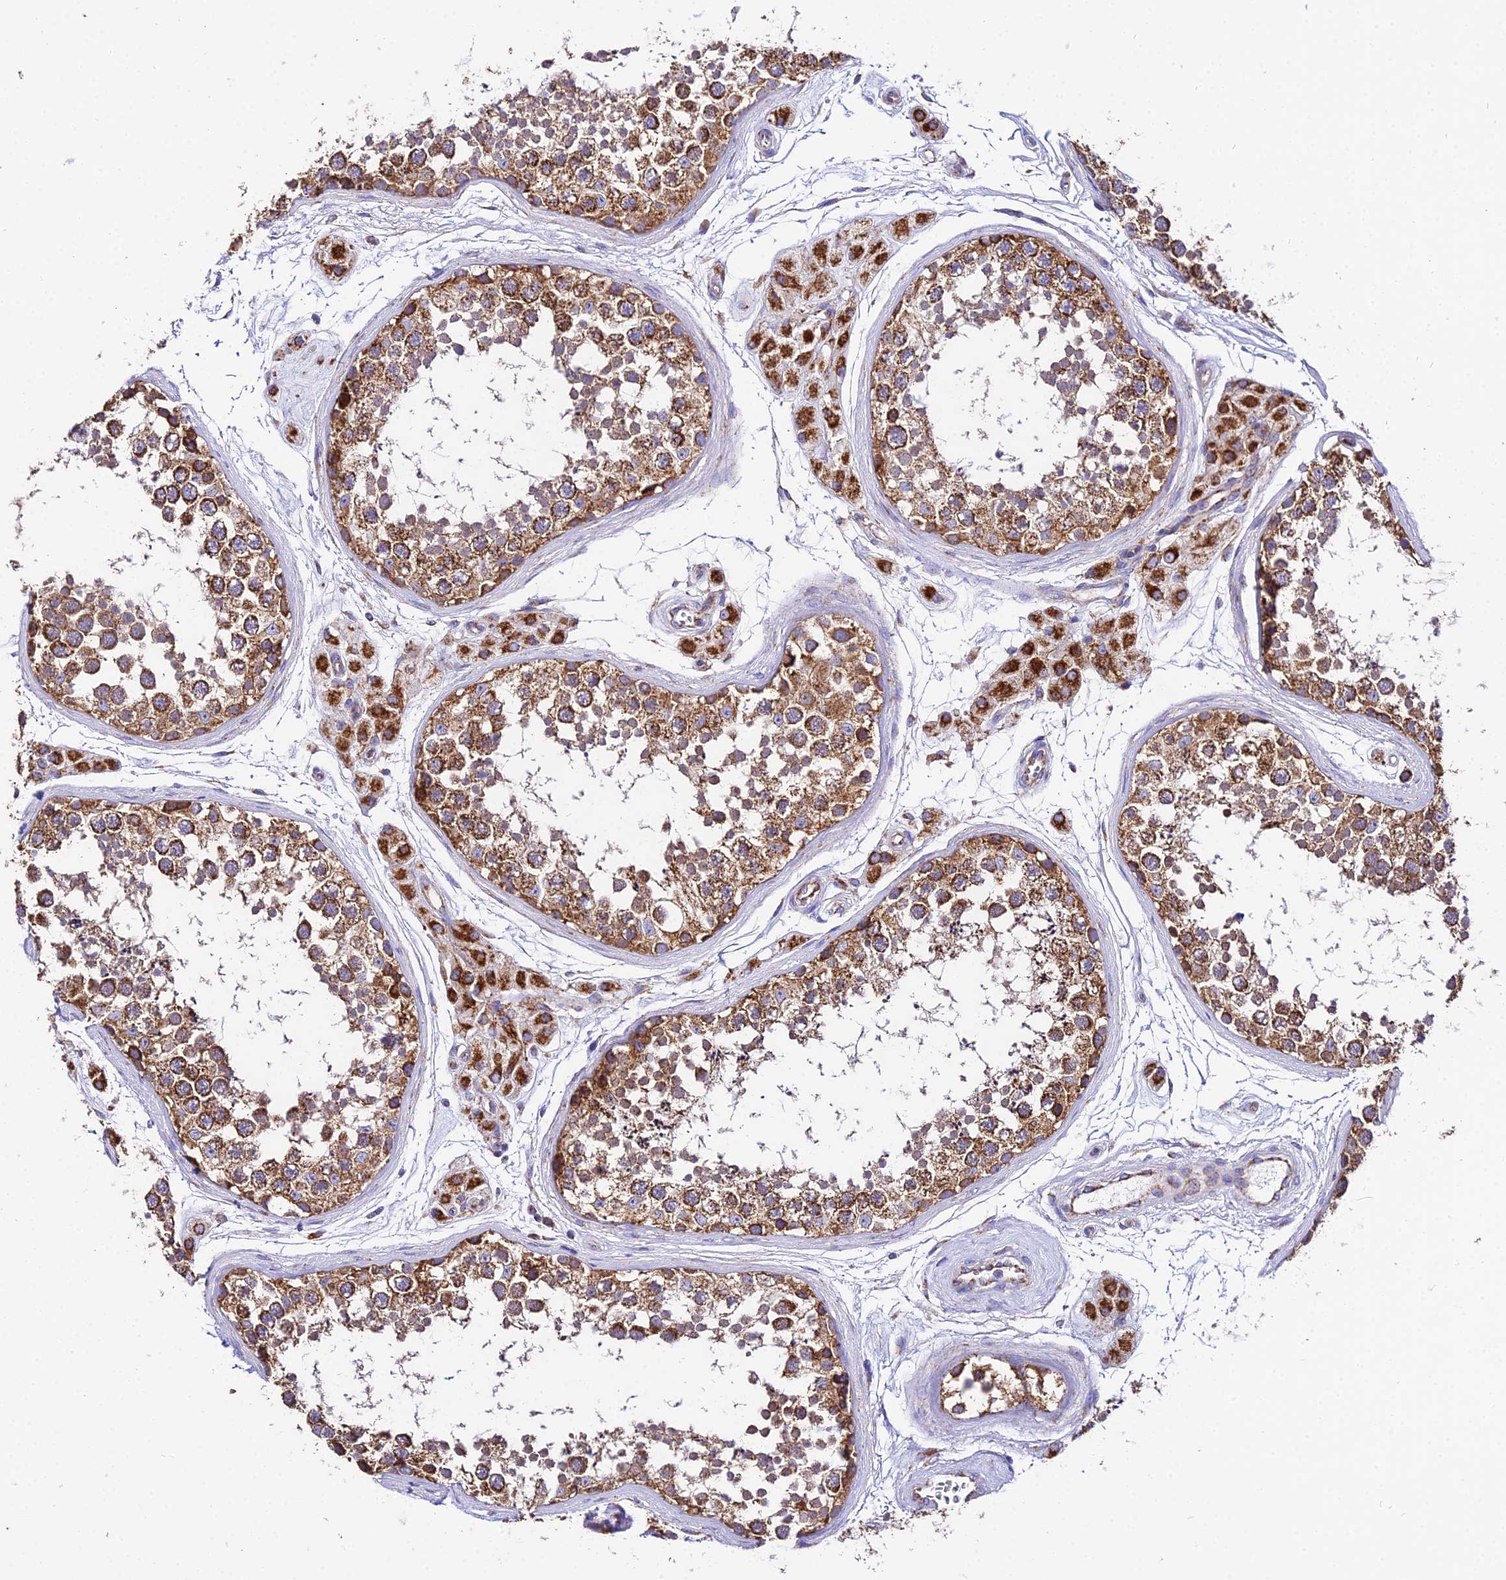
{"staining": {"intensity": "strong", "quantity": ">75%", "location": "cytoplasmic/membranous"}, "tissue": "testis", "cell_type": "Cells in seminiferous ducts", "image_type": "normal", "snomed": [{"axis": "morphology", "description": "Normal tissue, NOS"}, {"axis": "topography", "description": "Testis"}], "caption": "Immunohistochemistry (IHC) (DAB) staining of benign testis shows strong cytoplasmic/membranous protein positivity in approximately >75% of cells in seminiferous ducts.", "gene": "OCIAD1", "patient": {"sex": "male", "age": 56}}